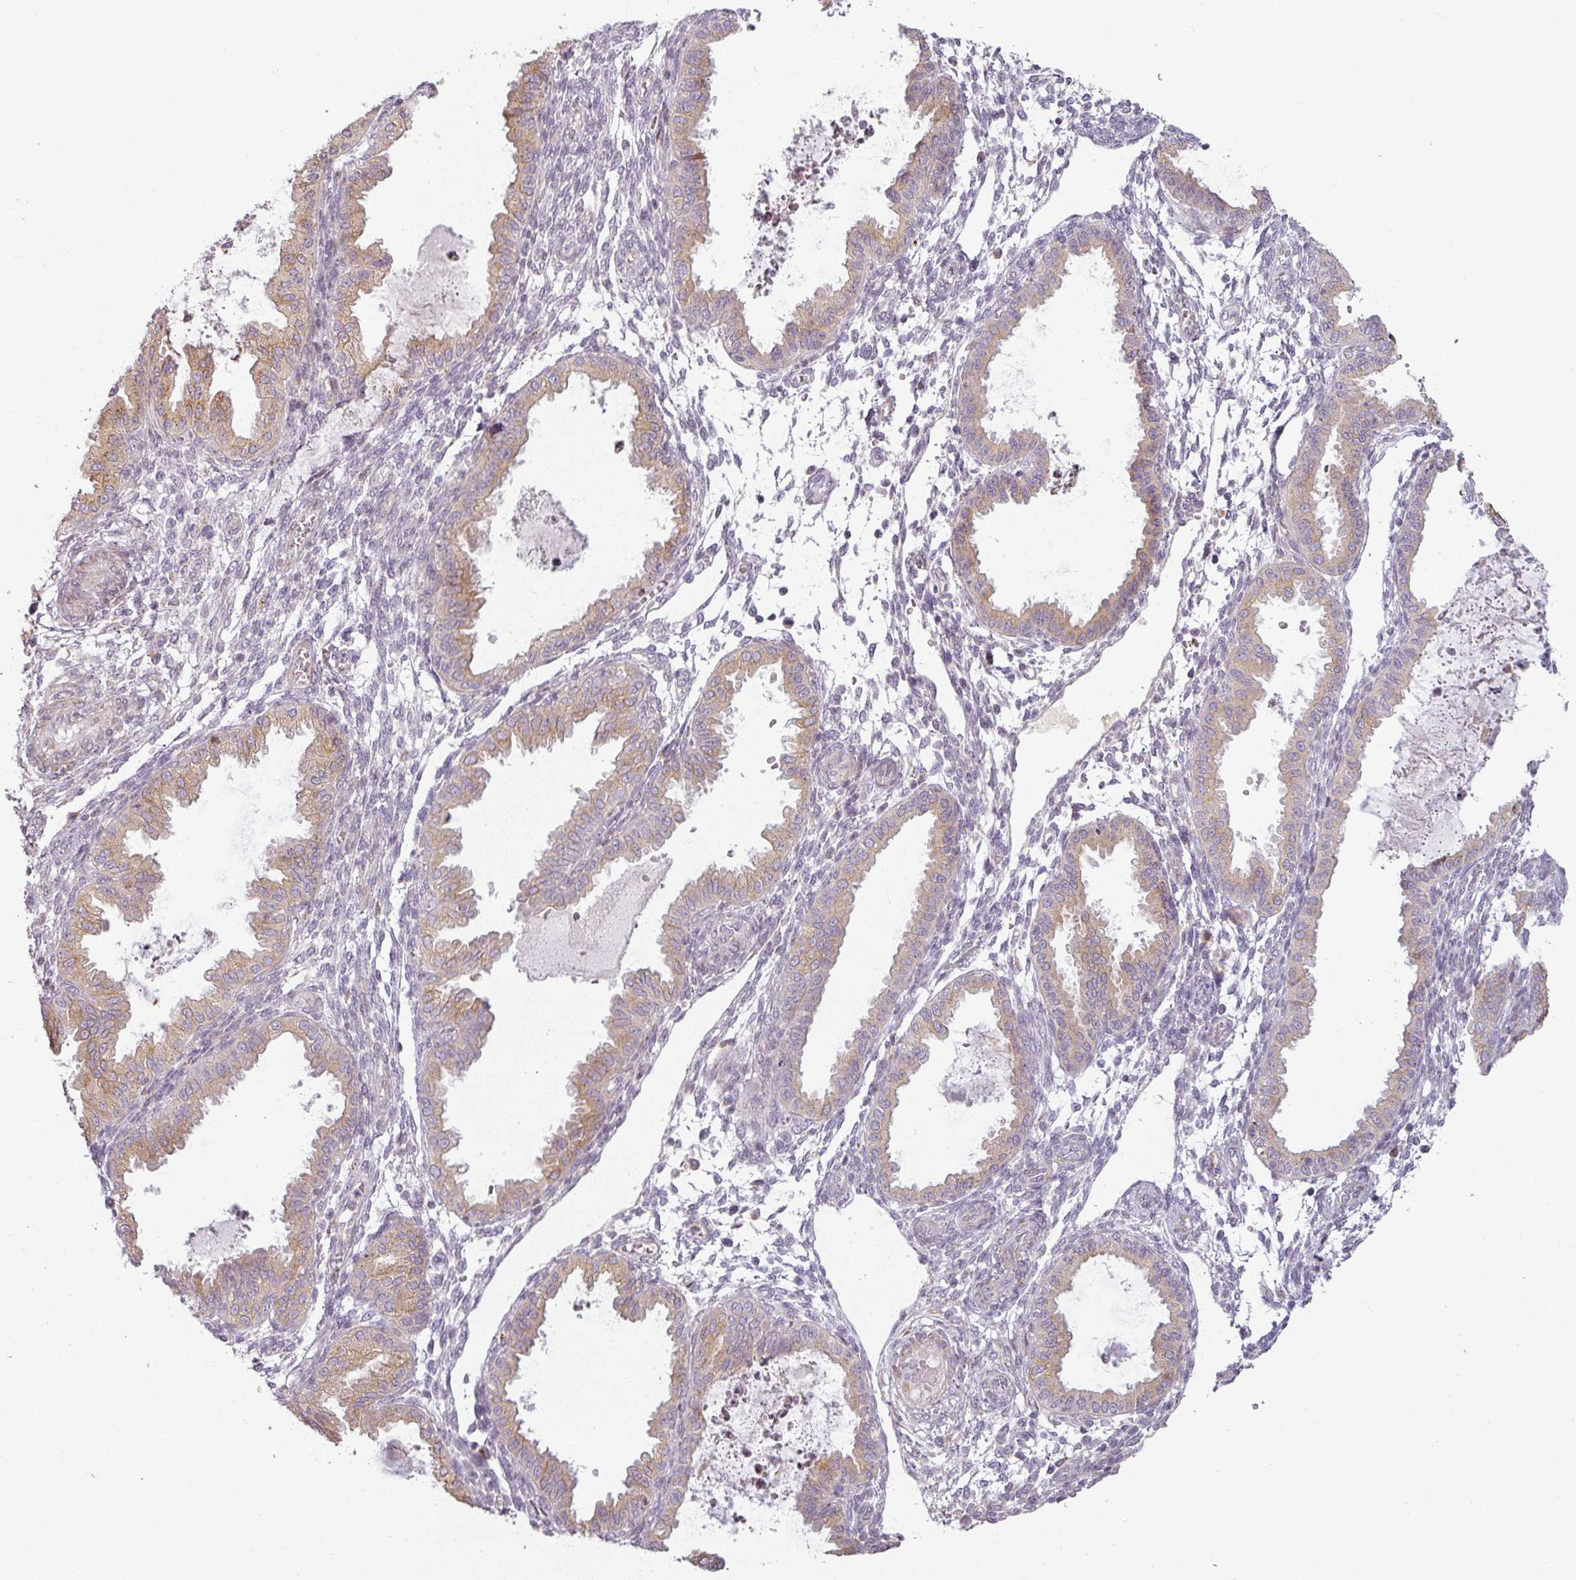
{"staining": {"intensity": "weak", "quantity": "25%-75%", "location": "cytoplasmic/membranous"}, "tissue": "endometrium", "cell_type": "Cells in endometrial stroma", "image_type": "normal", "snomed": [{"axis": "morphology", "description": "Normal tissue, NOS"}, {"axis": "topography", "description": "Endometrium"}], "caption": "Cells in endometrial stroma display weak cytoplasmic/membranous positivity in about 25%-75% of cells in benign endometrium. (brown staining indicates protein expression, while blue staining denotes nuclei).", "gene": "CCDC144A", "patient": {"sex": "female", "age": 33}}